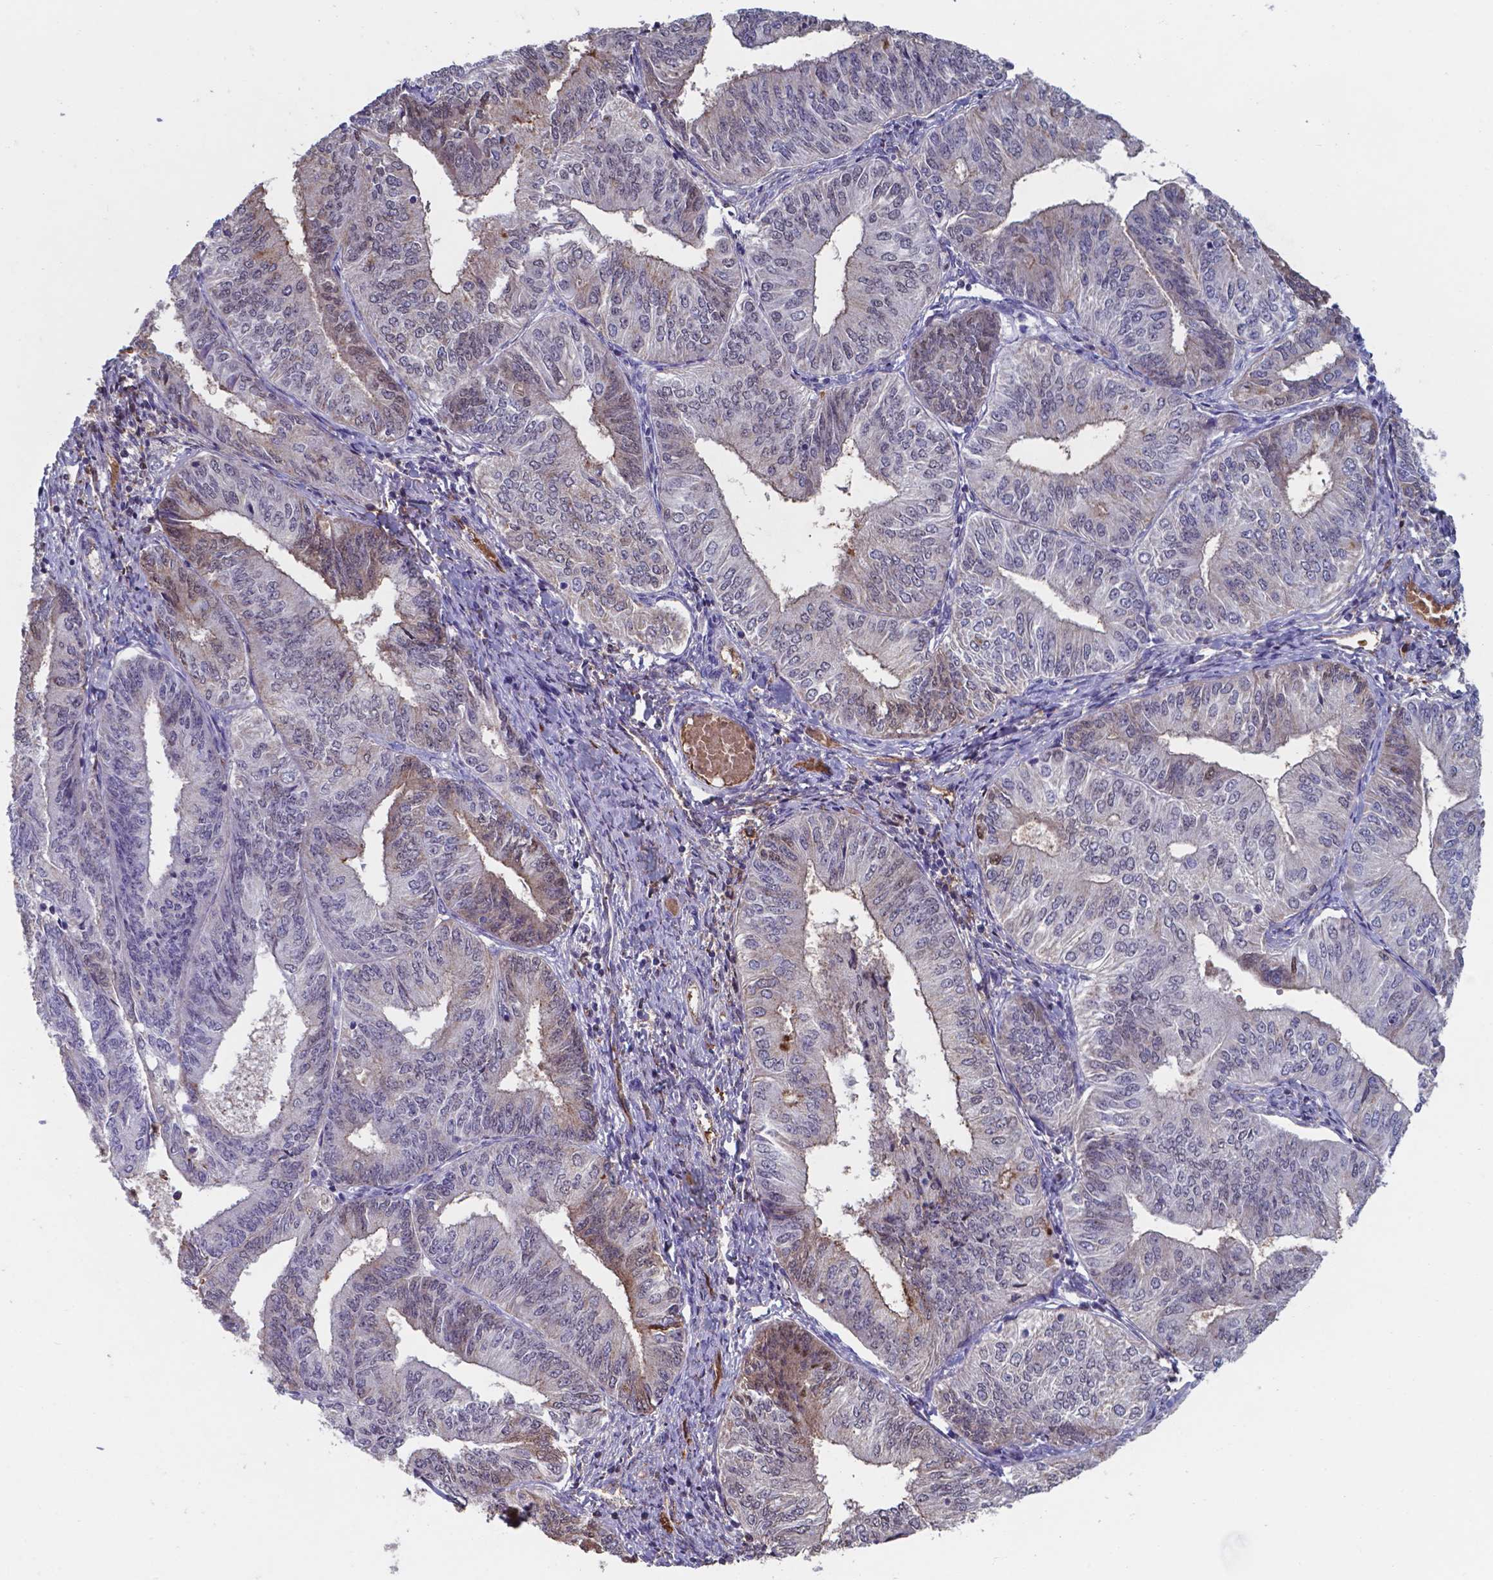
{"staining": {"intensity": "negative", "quantity": "none", "location": "none"}, "tissue": "endometrial cancer", "cell_type": "Tumor cells", "image_type": "cancer", "snomed": [{"axis": "morphology", "description": "Adenocarcinoma, NOS"}, {"axis": "topography", "description": "Endometrium"}], "caption": "IHC histopathology image of neoplastic tissue: endometrial cancer (adenocarcinoma) stained with DAB displays no significant protein staining in tumor cells.", "gene": "SERPINA1", "patient": {"sex": "female", "age": 58}}